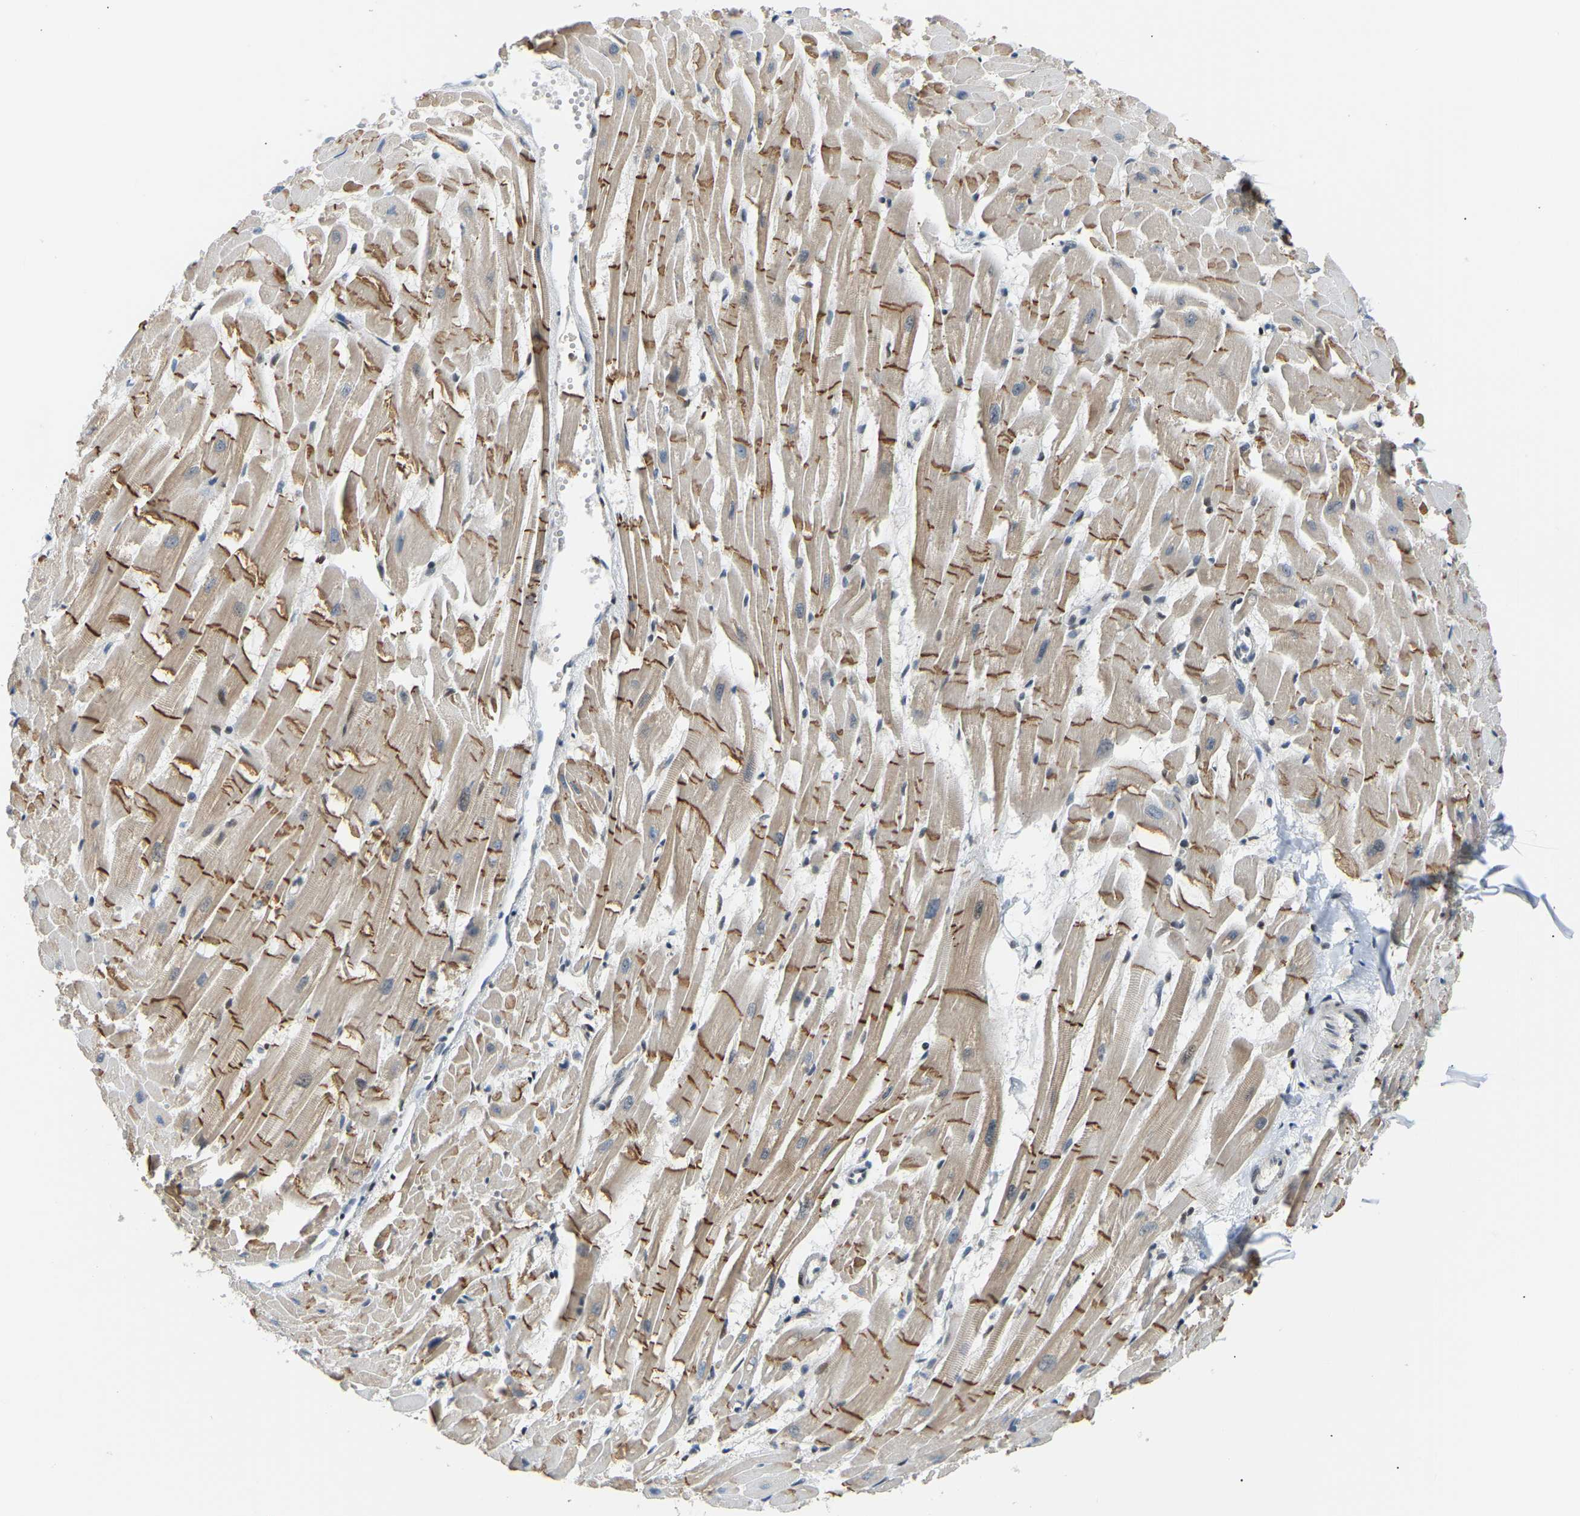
{"staining": {"intensity": "moderate", "quantity": ">75%", "location": "cytoplasmic/membranous"}, "tissue": "heart muscle", "cell_type": "Cardiomyocytes", "image_type": "normal", "snomed": [{"axis": "morphology", "description": "Normal tissue, NOS"}, {"axis": "topography", "description": "Heart"}], "caption": "Moderate cytoplasmic/membranous staining for a protein is seen in about >75% of cardiomyocytes of normal heart muscle using immunohistochemistry.", "gene": "SSBP2", "patient": {"sex": "female", "age": 19}}